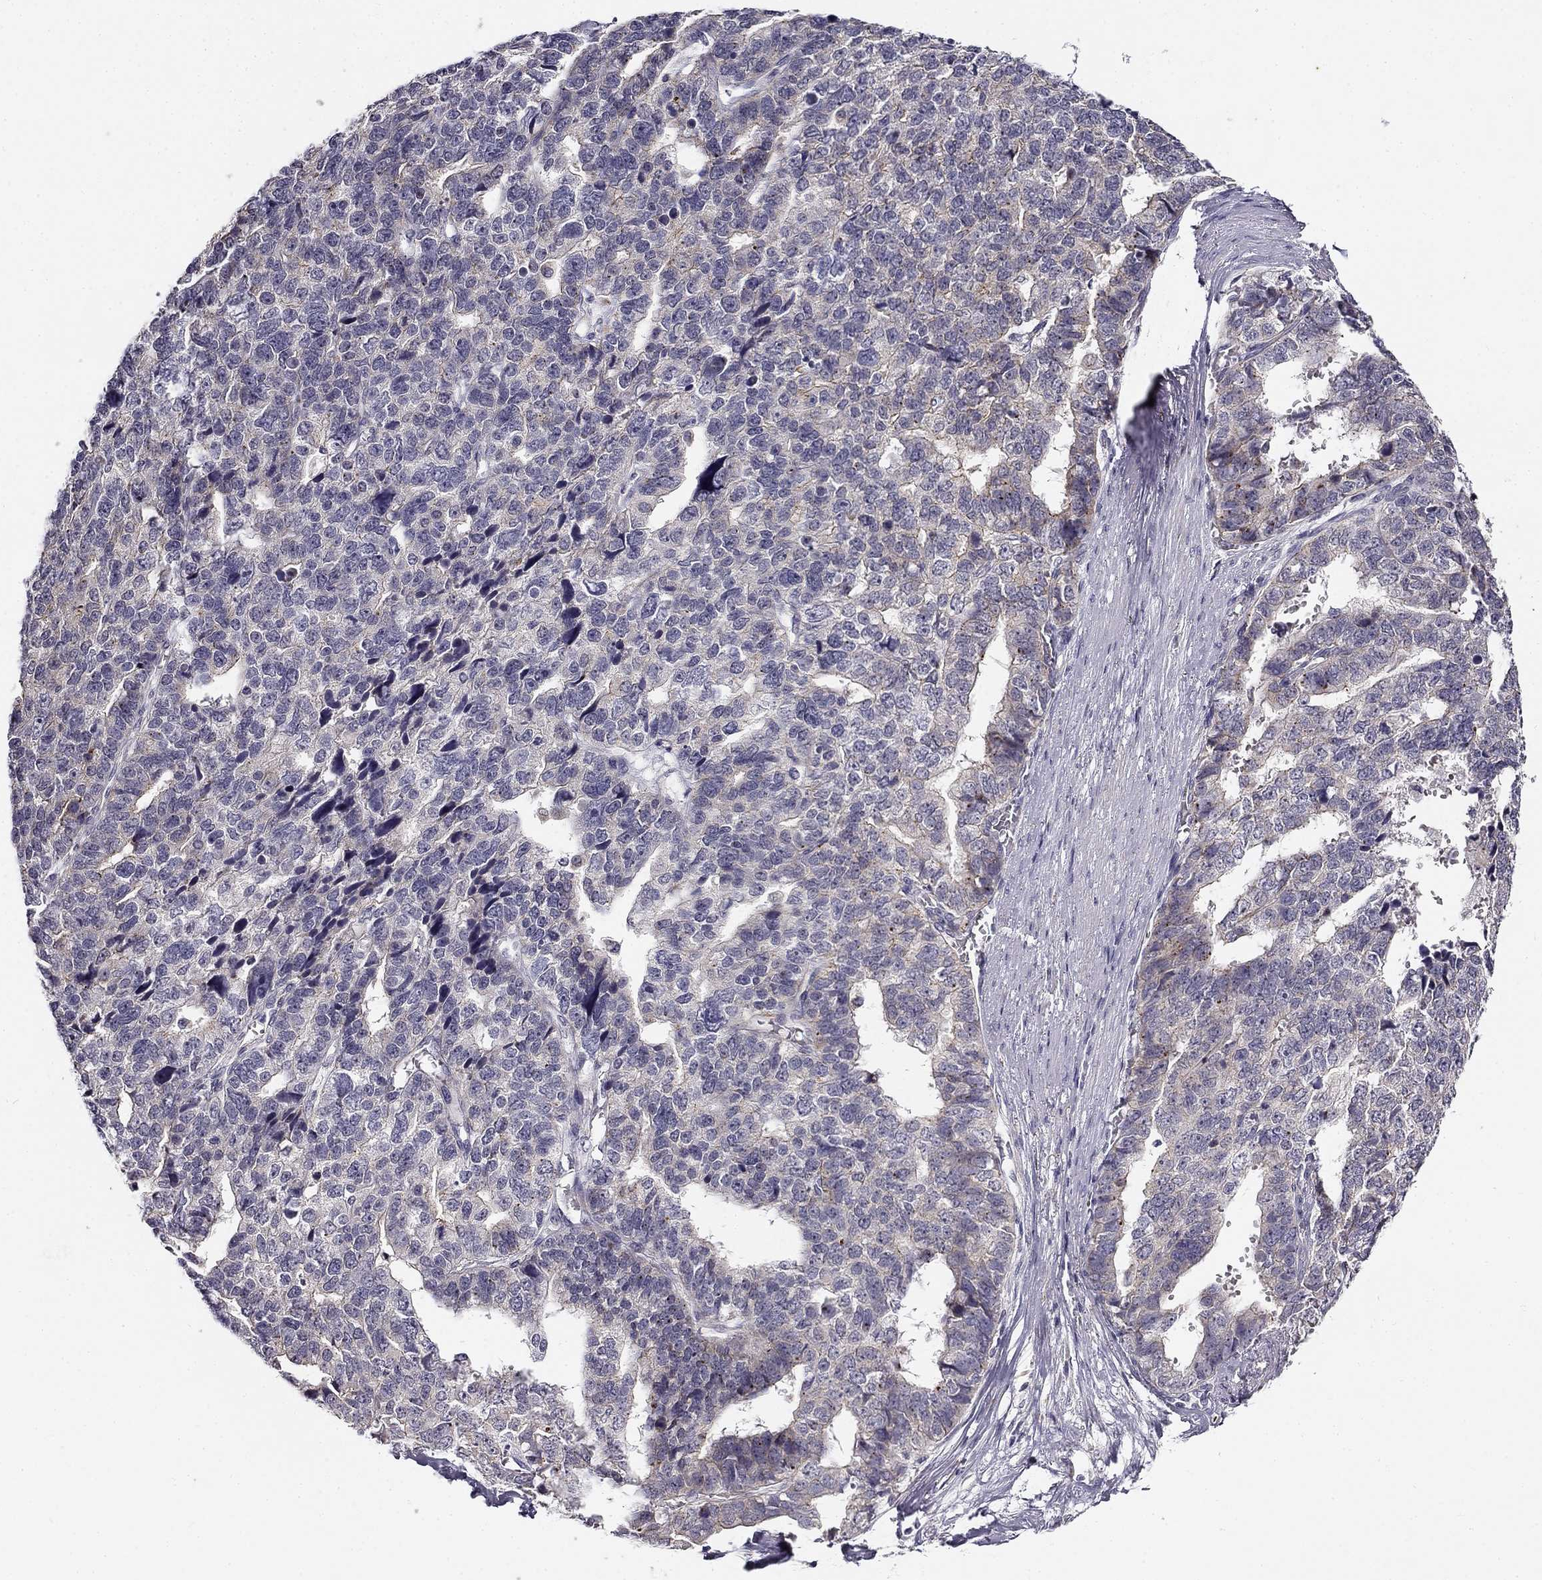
{"staining": {"intensity": "negative", "quantity": "none", "location": "none"}, "tissue": "stomach cancer", "cell_type": "Tumor cells", "image_type": "cancer", "snomed": [{"axis": "morphology", "description": "Adenocarcinoma, NOS"}, {"axis": "topography", "description": "Stomach"}], "caption": "Immunohistochemistry (IHC) histopathology image of neoplastic tissue: human stomach cancer (adenocarcinoma) stained with DAB (3,3'-diaminobenzidine) displays no significant protein positivity in tumor cells.", "gene": "CNR1", "patient": {"sex": "male", "age": 69}}